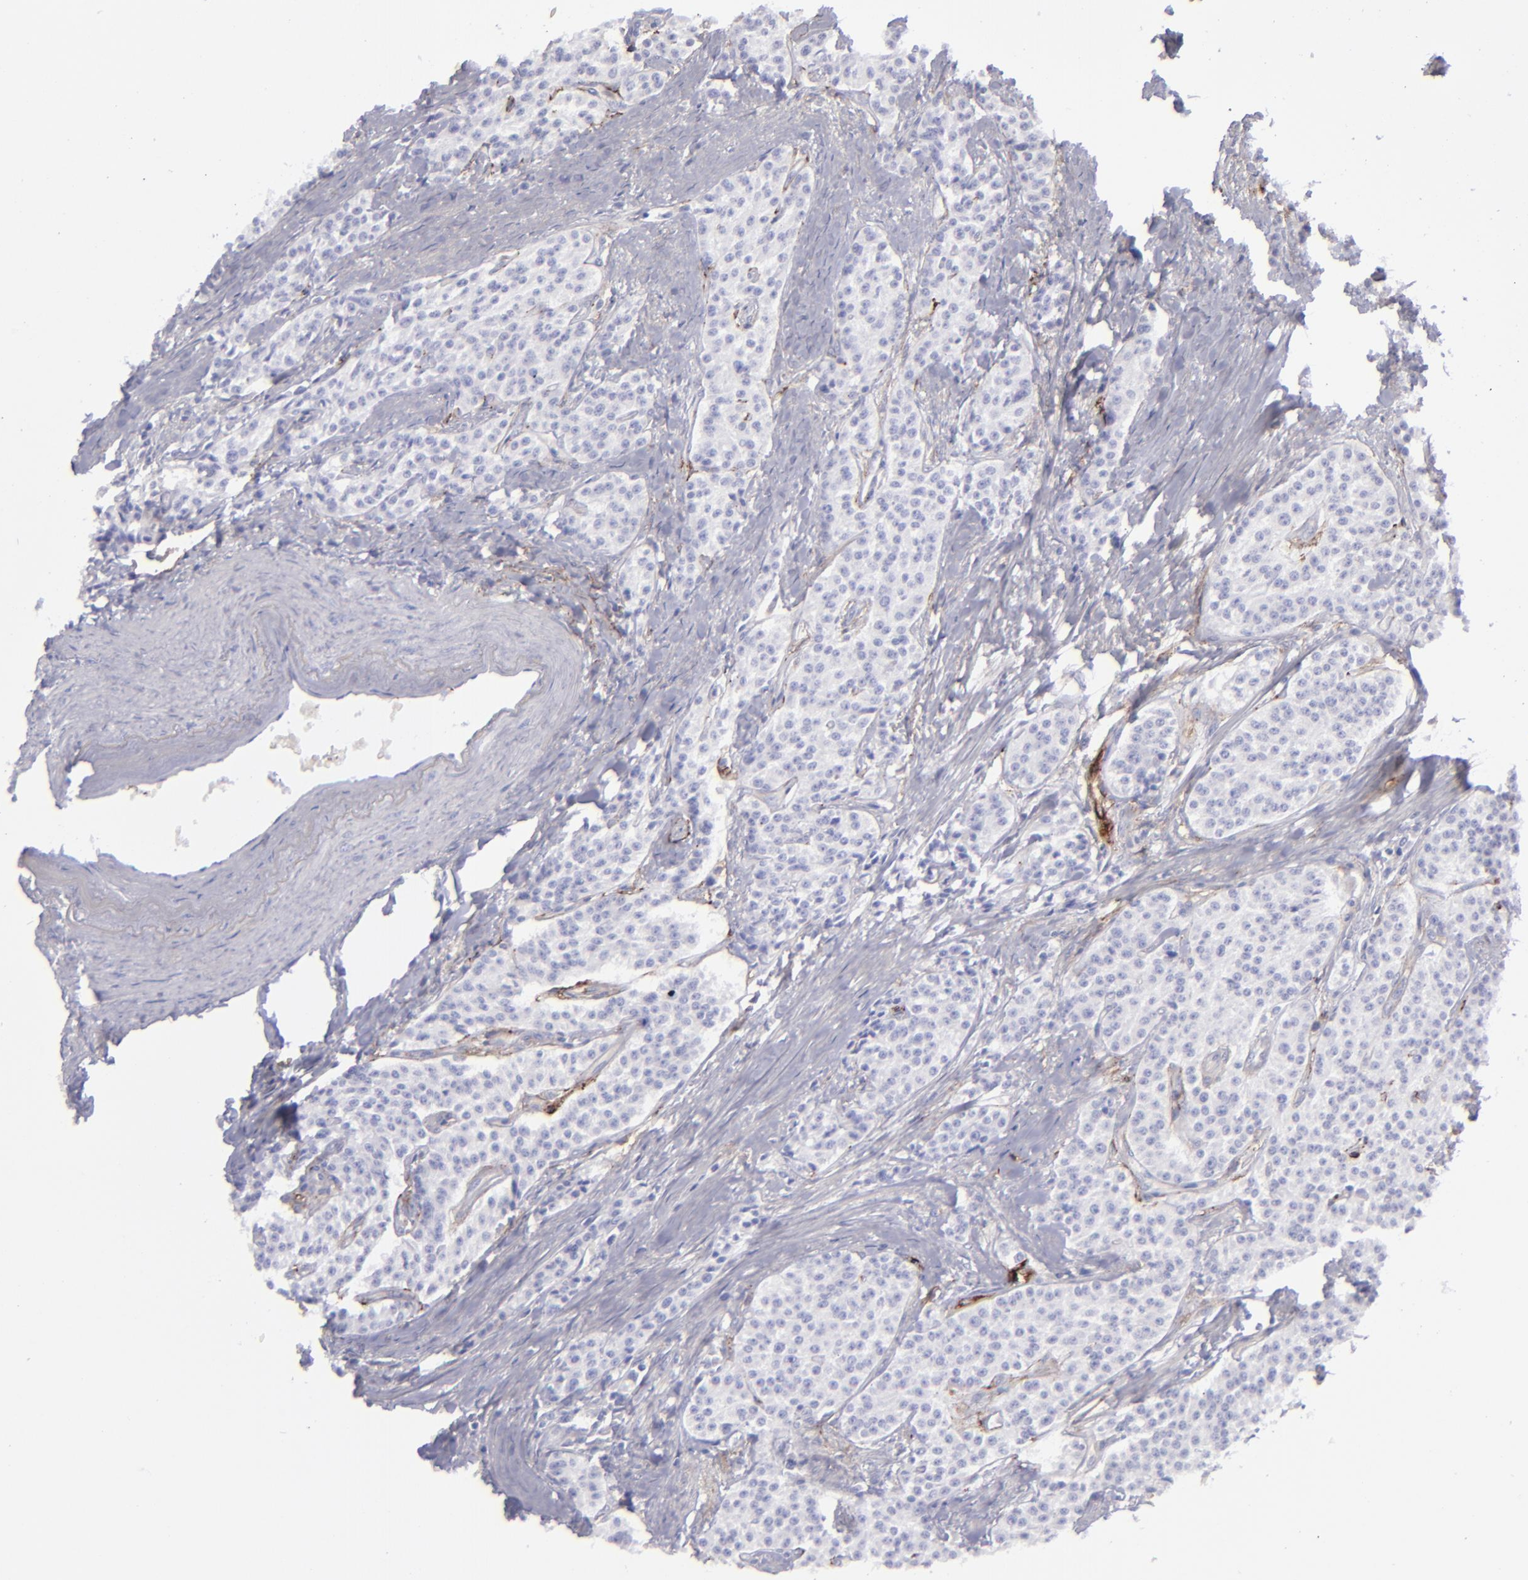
{"staining": {"intensity": "negative", "quantity": "none", "location": "none"}, "tissue": "carcinoid", "cell_type": "Tumor cells", "image_type": "cancer", "snomed": [{"axis": "morphology", "description": "Carcinoid, malignant, NOS"}, {"axis": "topography", "description": "Stomach"}], "caption": "This is an immunohistochemistry image of human carcinoid (malignant). There is no expression in tumor cells.", "gene": "ANPEP", "patient": {"sex": "female", "age": 76}}